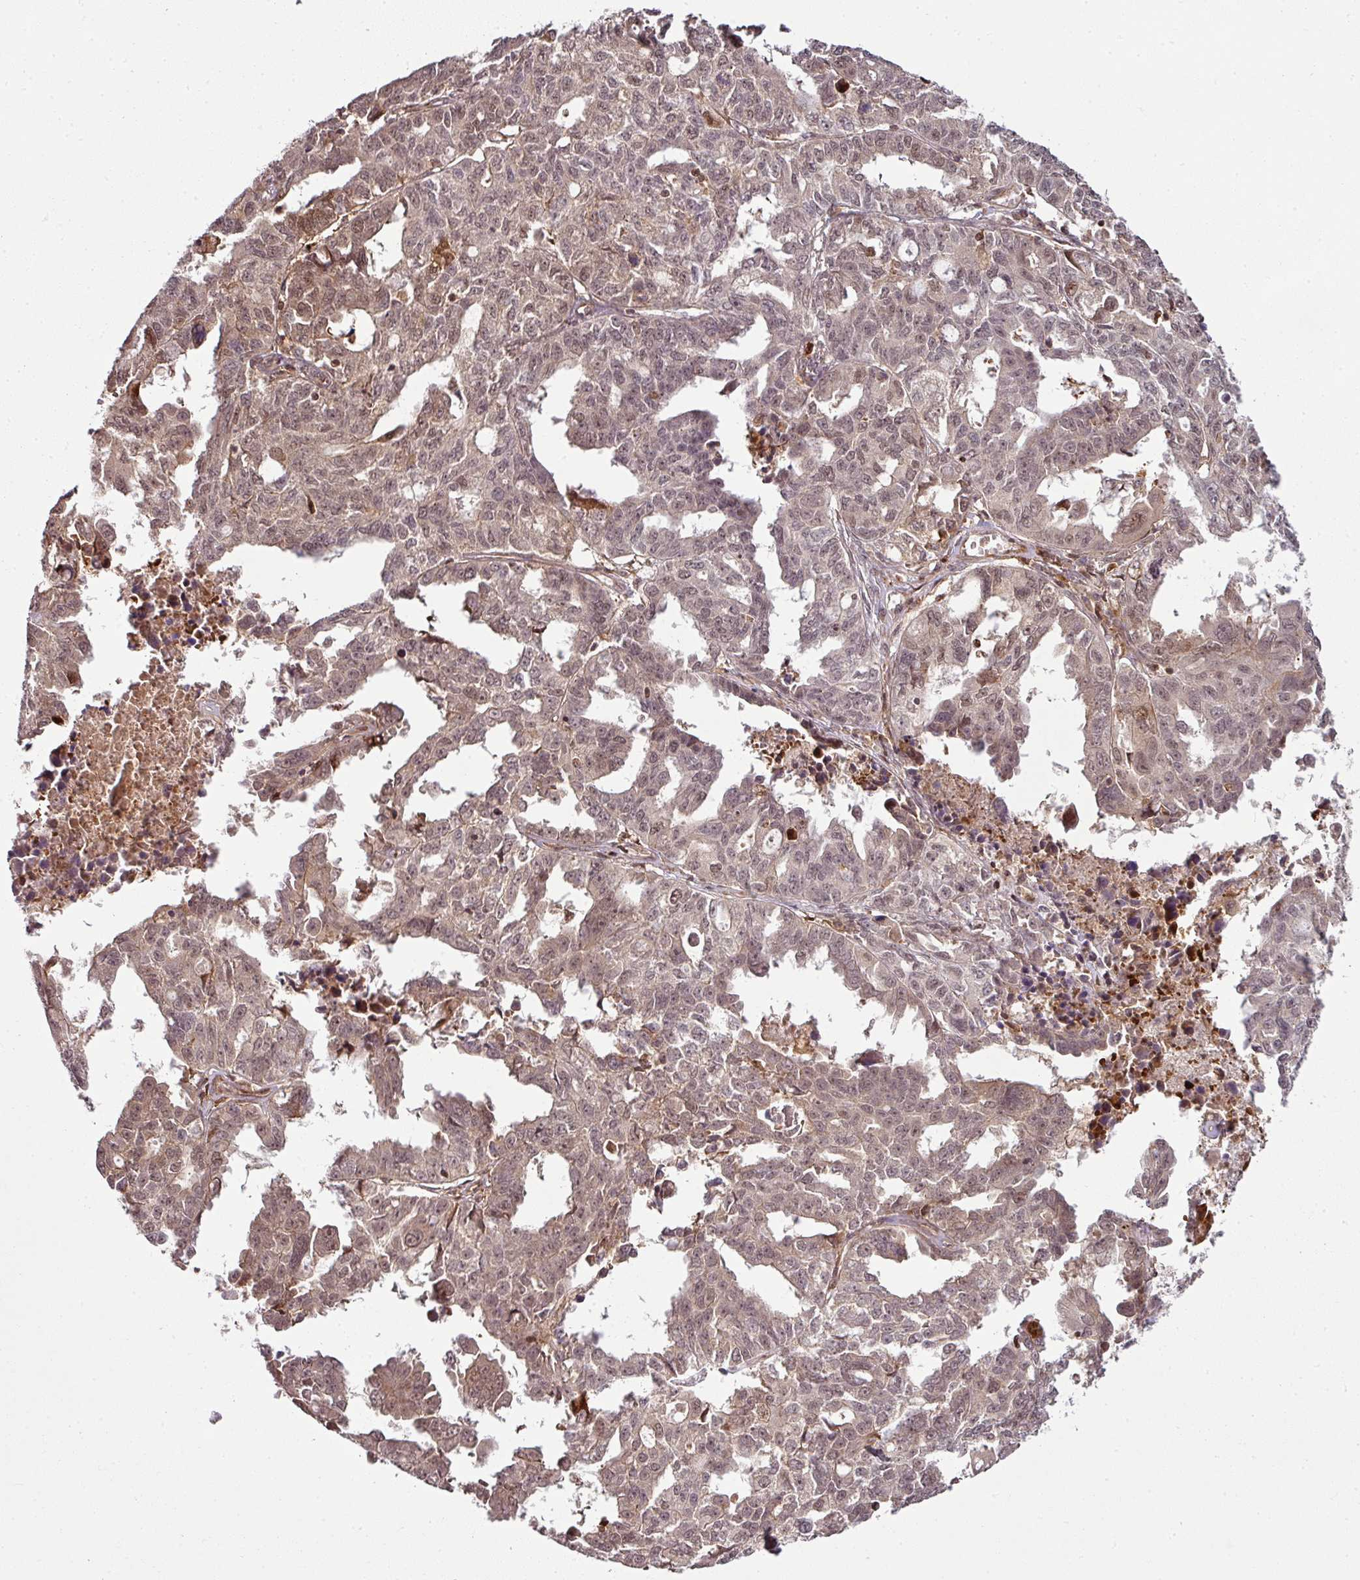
{"staining": {"intensity": "moderate", "quantity": ">75%", "location": "nuclear"}, "tissue": "ovarian cancer", "cell_type": "Tumor cells", "image_type": "cancer", "snomed": [{"axis": "morphology", "description": "Adenocarcinoma, NOS"}, {"axis": "morphology", "description": "Carcinoma, endometroid"}, {"axis": "topography", "description": "Ovary"}], "caption": "Immunohistochemistry (IHC) (DAB) staining of human adenocarcinoma (ovarian) shows moderate nuclear protein expression in about >75% of tumor cells.", "gene": "ATAT1", "patient": {"sex": "female", "age": 72}}